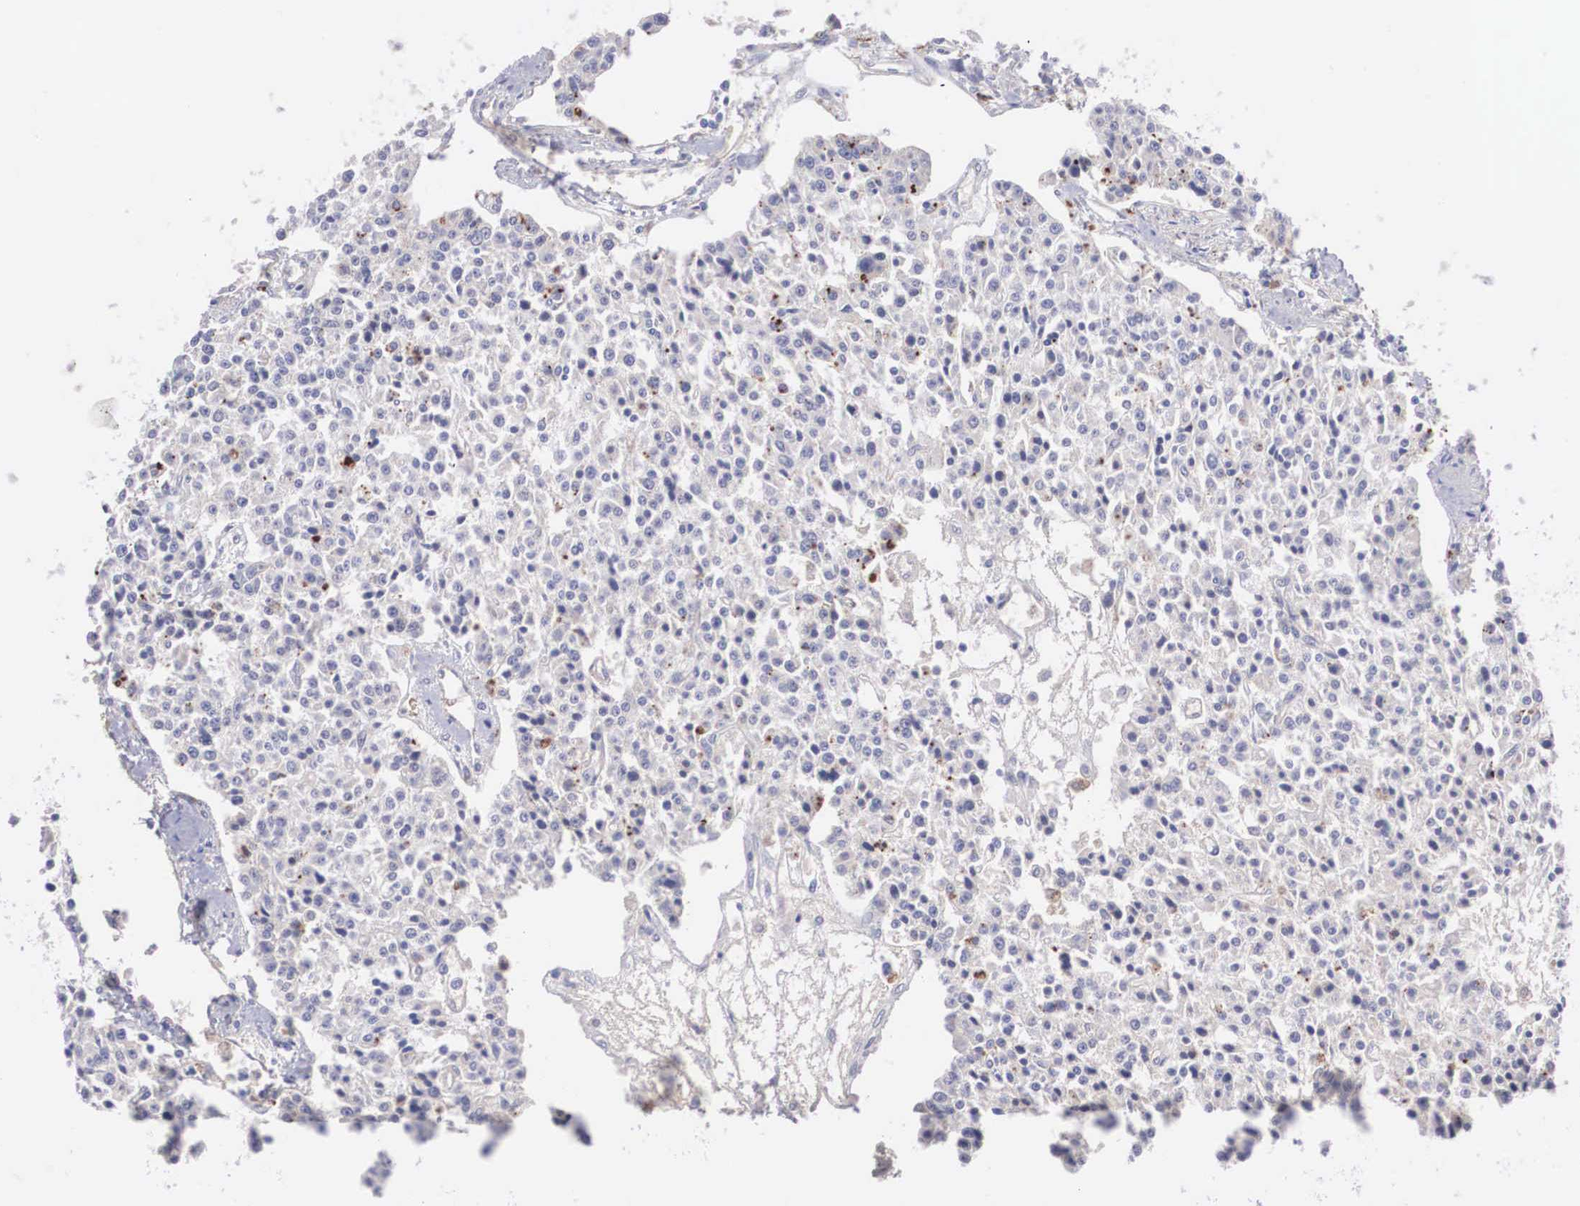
{"staining": {"intensity": "weak", "quantity": "<25%", "location": "cytoplasmic/membranous"}, "tissue": "carcinoid", "cell_type": "Tumor cells", "image_type": "cancer", "snomed": [{"axis": "morphology", "description": "Carcinoid, malignant, NOS"}, {"axis": "topography", "description": "Stomach"}], "caption": "This is an immunohistochemistry histopathology image of carcinoid. There is no positivity in tumor cells.", "gene": "ABHD4", "patient": {"sex": "female", "age": 76}}